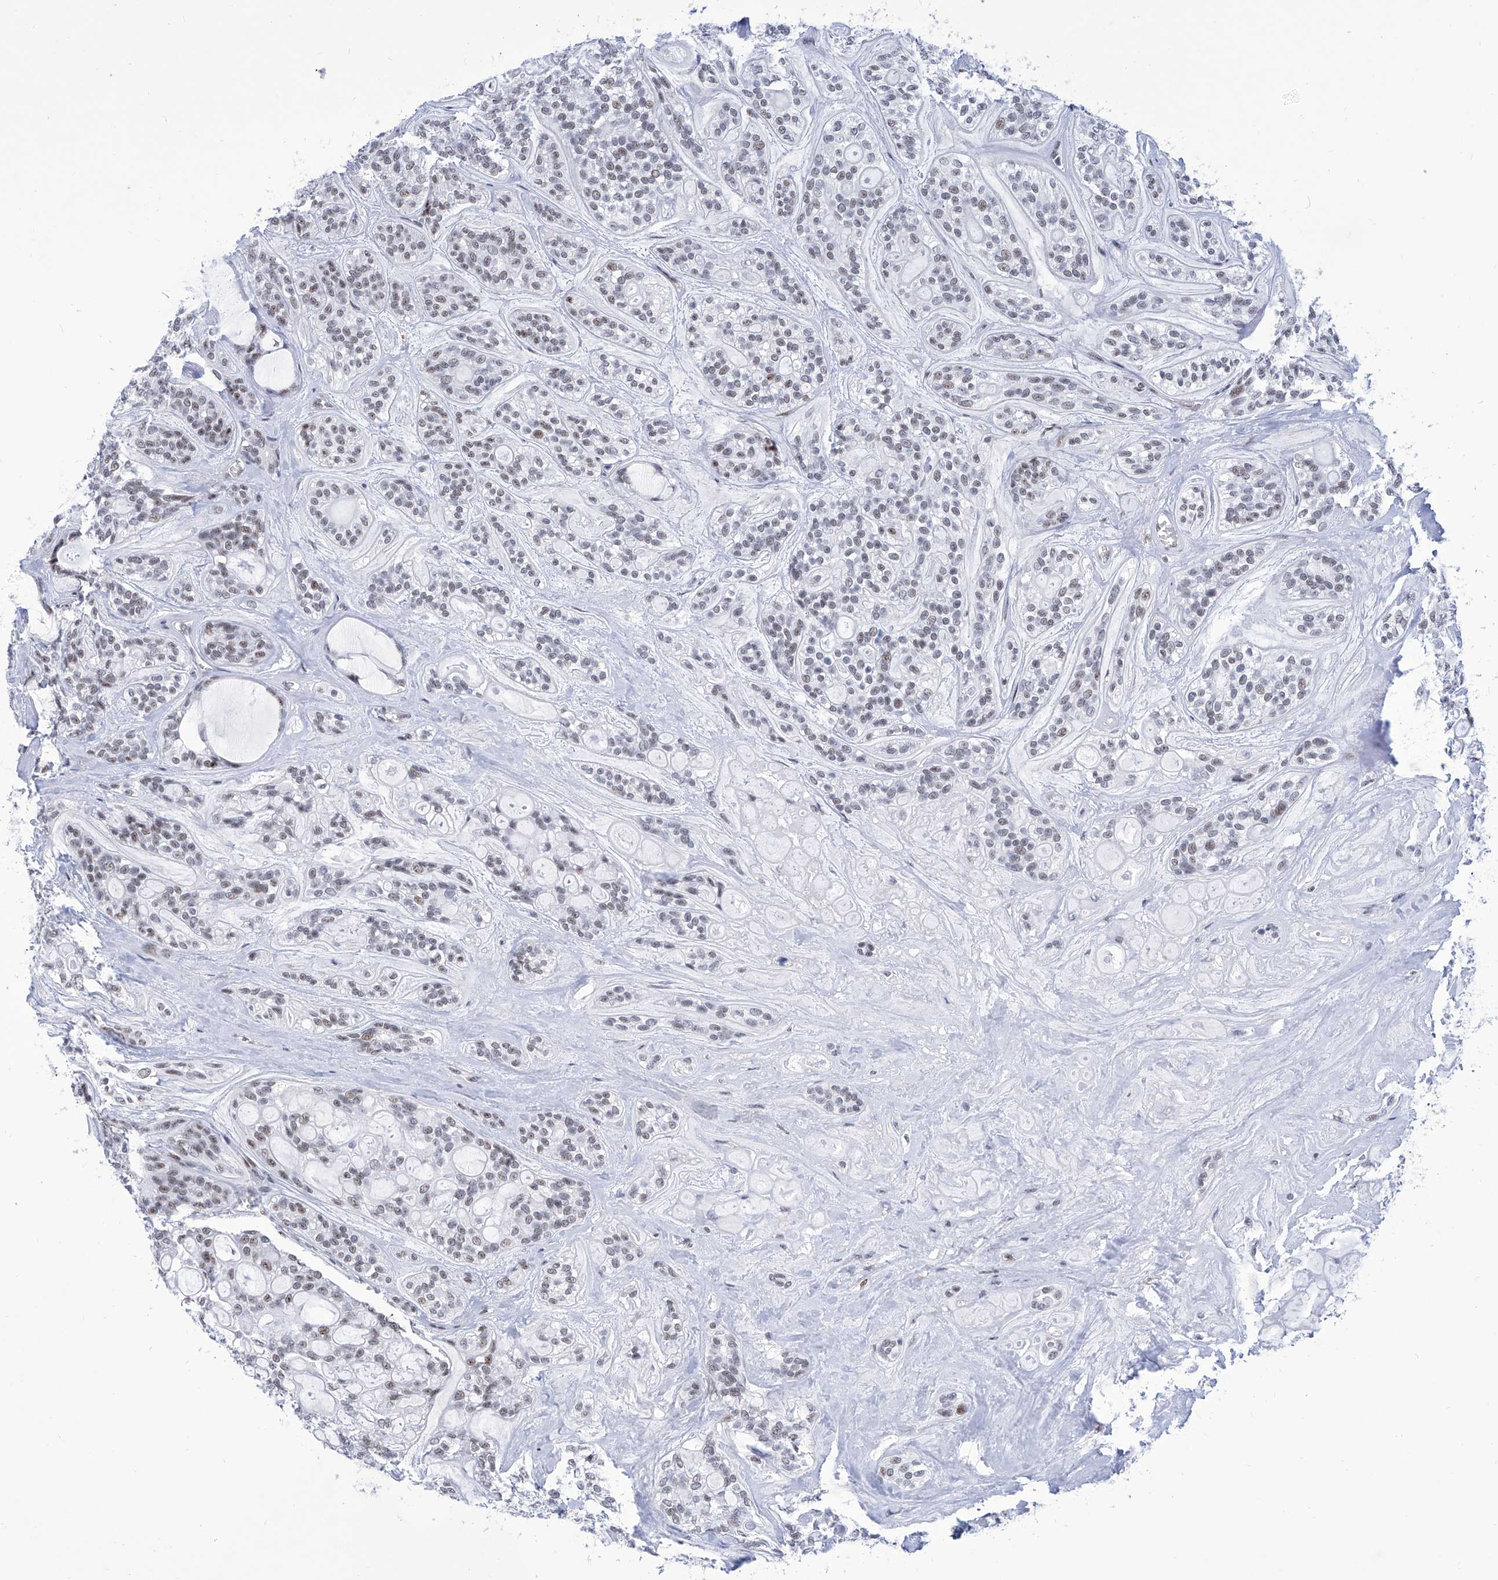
{"staining": {"intensity": "weak", "quantity": "25%-75%", "location": "nuclear"}, "tissue": "head and neck cancer", "cell_type": "Tumor cells", "image_type": "cancer", "snomed": [{"axis": "morphology", "description": "Adenocarcinoma, NOS"}, {"axis": "topography", "description": "Head-Neck"}], "caption": "Immunohistochemistry (IHC) (DAB (3,3'-diaminobenzidine)) staining of head and neck cancer shows weak nuclear protein positivity in approximately 25%-75% of tumor cells. Immunohistochemistry stains the protein of interest in brown and the nuclei are stained blue.", "gene": "SART1", "patient": {"sex": "male", "age": 66}}